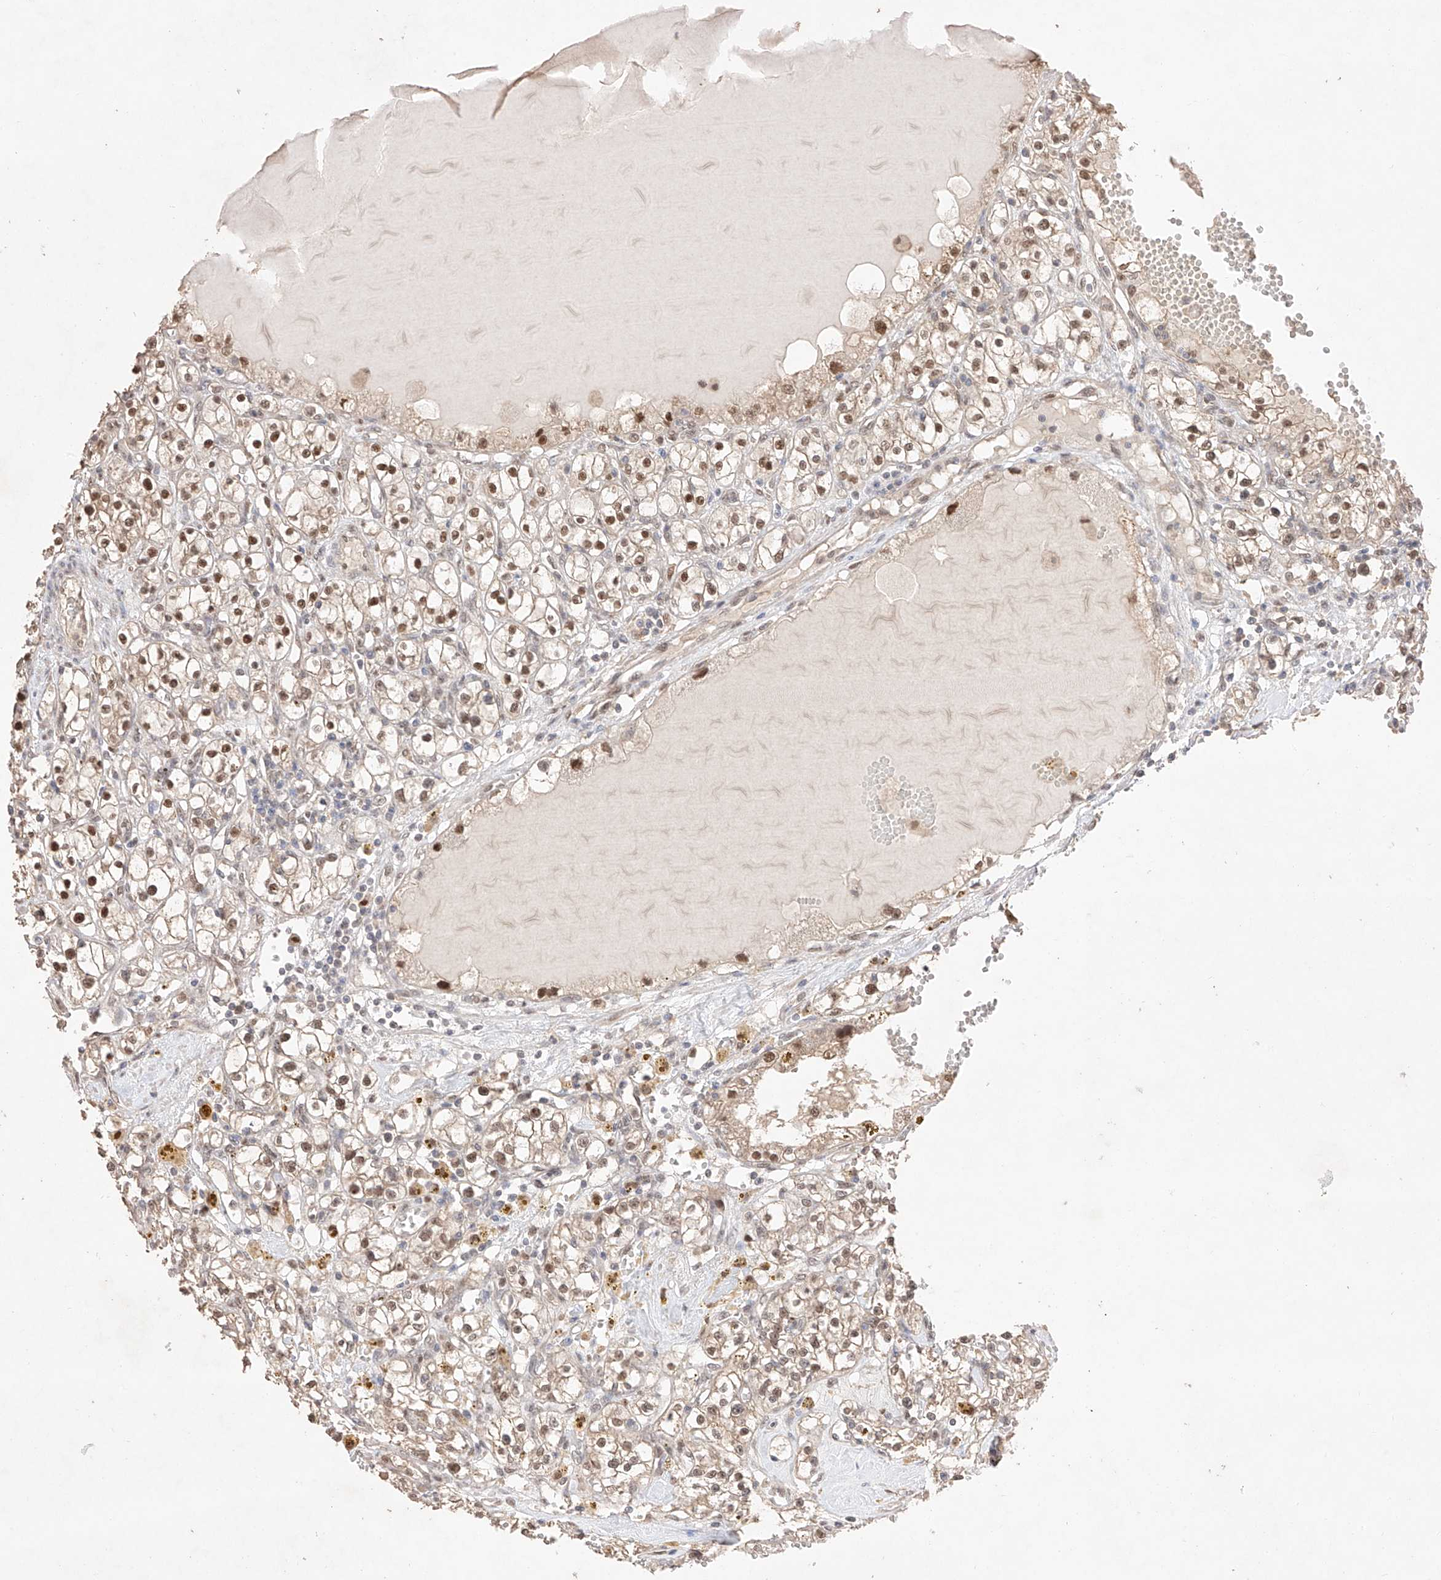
{"staining": {"intensity": "moderate", "quantity": ">75%", "location": "cytoplasmic/membranous,nuclear"}, "tissue": "renal cancer", "cell_type": "Tumor cells", "image_type": "cancer", "snomed": [{"axis": "morphology", "description": "Adenocarcinoma, NOS"}, {"axis": "topography", "description": "Kidney"}], "caption": "Adenocarcinoma (renal) tissue exhibits moderate cytoplasmic/membranous and nuclear staining in approximately >75% of tumor cells, visualized by immunohistochemistry.", "gene": "APIP", "patient": {"sex": "male", "age": 56}}